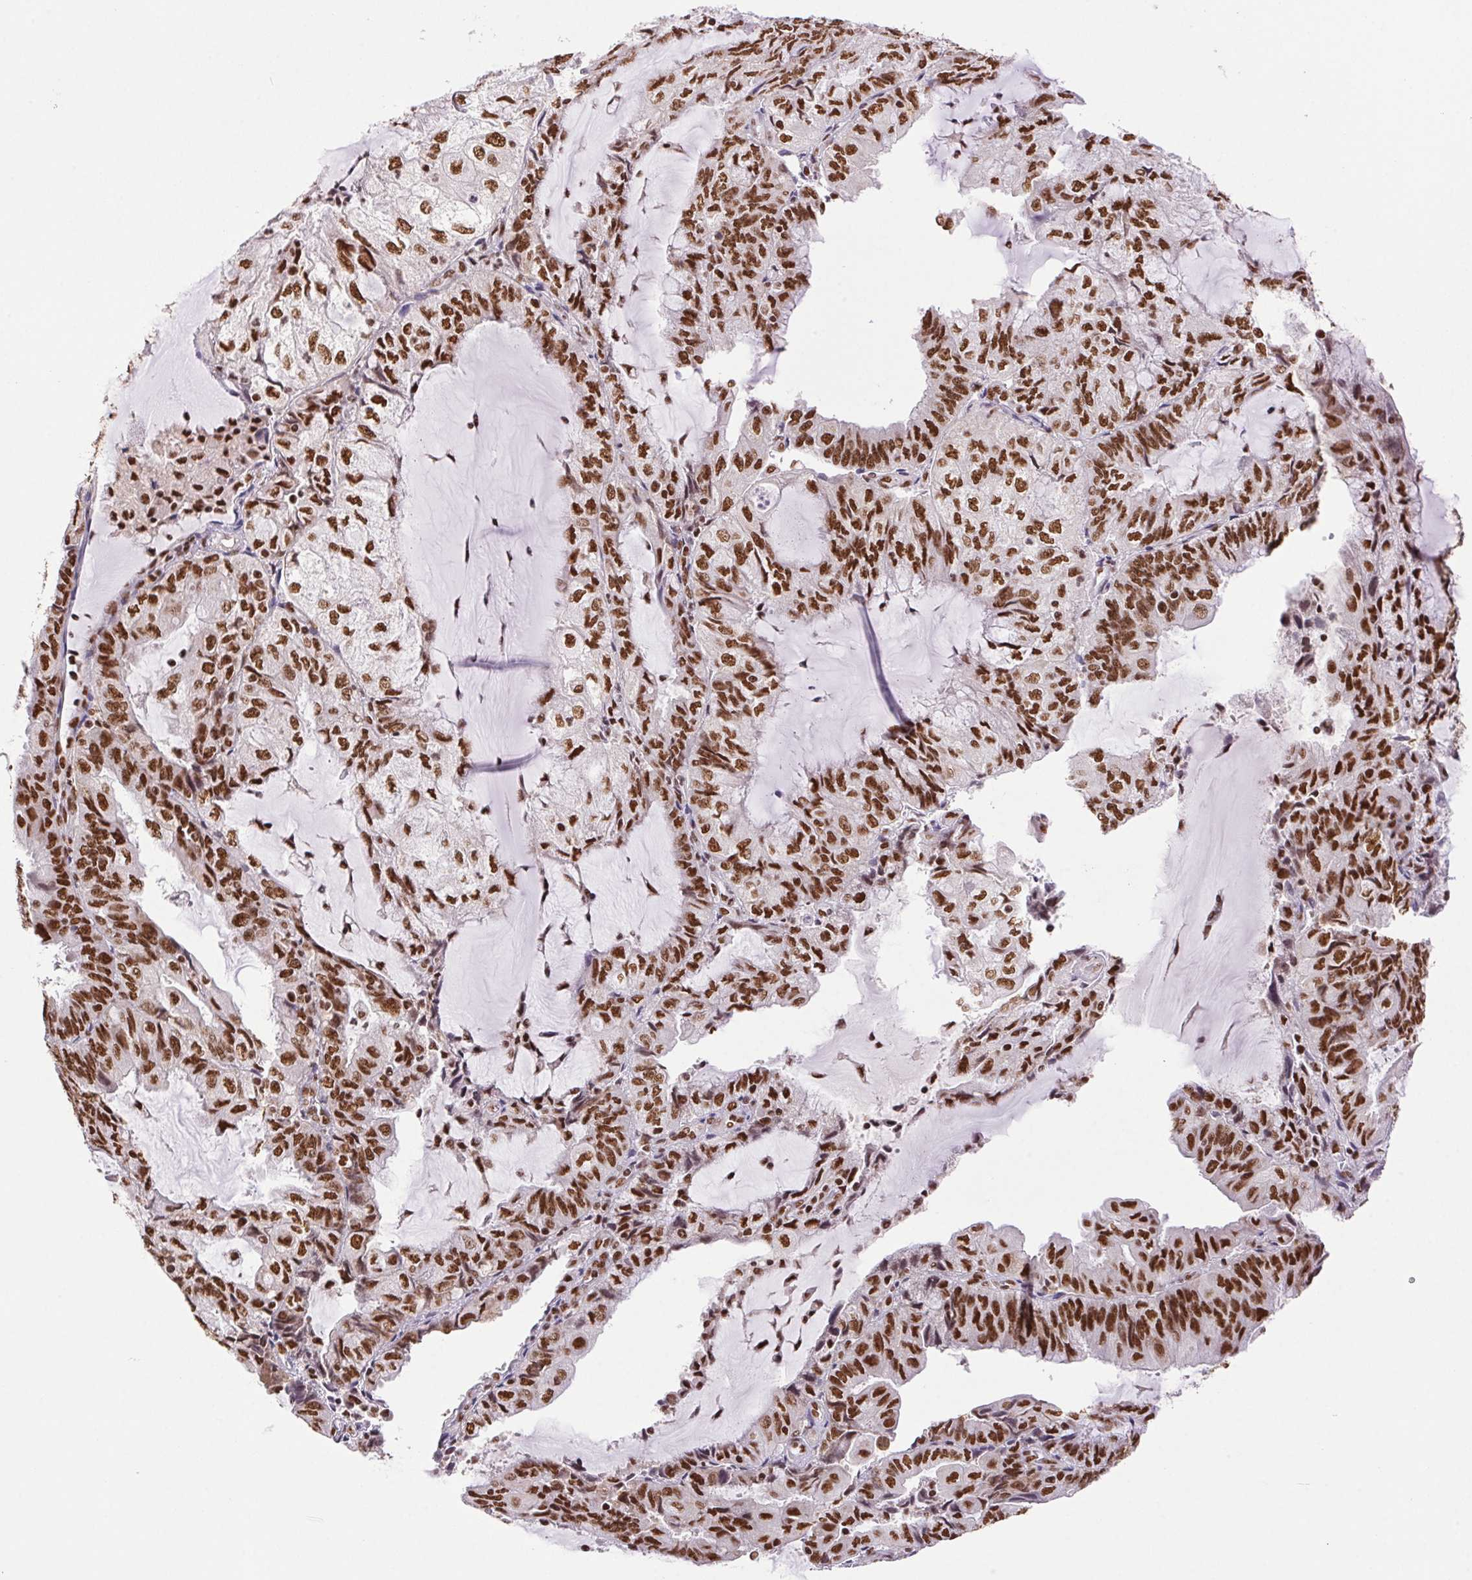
{"staining": {"intensity": "strong", "quantity": ">75%", "location": "nuclear"}, "tissue": "endometrial cancer", "cell_type": "Tumor cells", "image_type": "cancer", "snomed": [{"axis": "morphology", "description": "Adenocarcinoma, NOS"}, {"axis": "topography", "description": "Endometrium"}], "caption": "An image showing strong nuclear positivity in about >75% of tumor cells in endometrial cancer (adenocarcinoma), as visualized by brown immunohistochemical staining.", "gene": "ZNF207", "patient": {"sex": "female", "age": 81}}